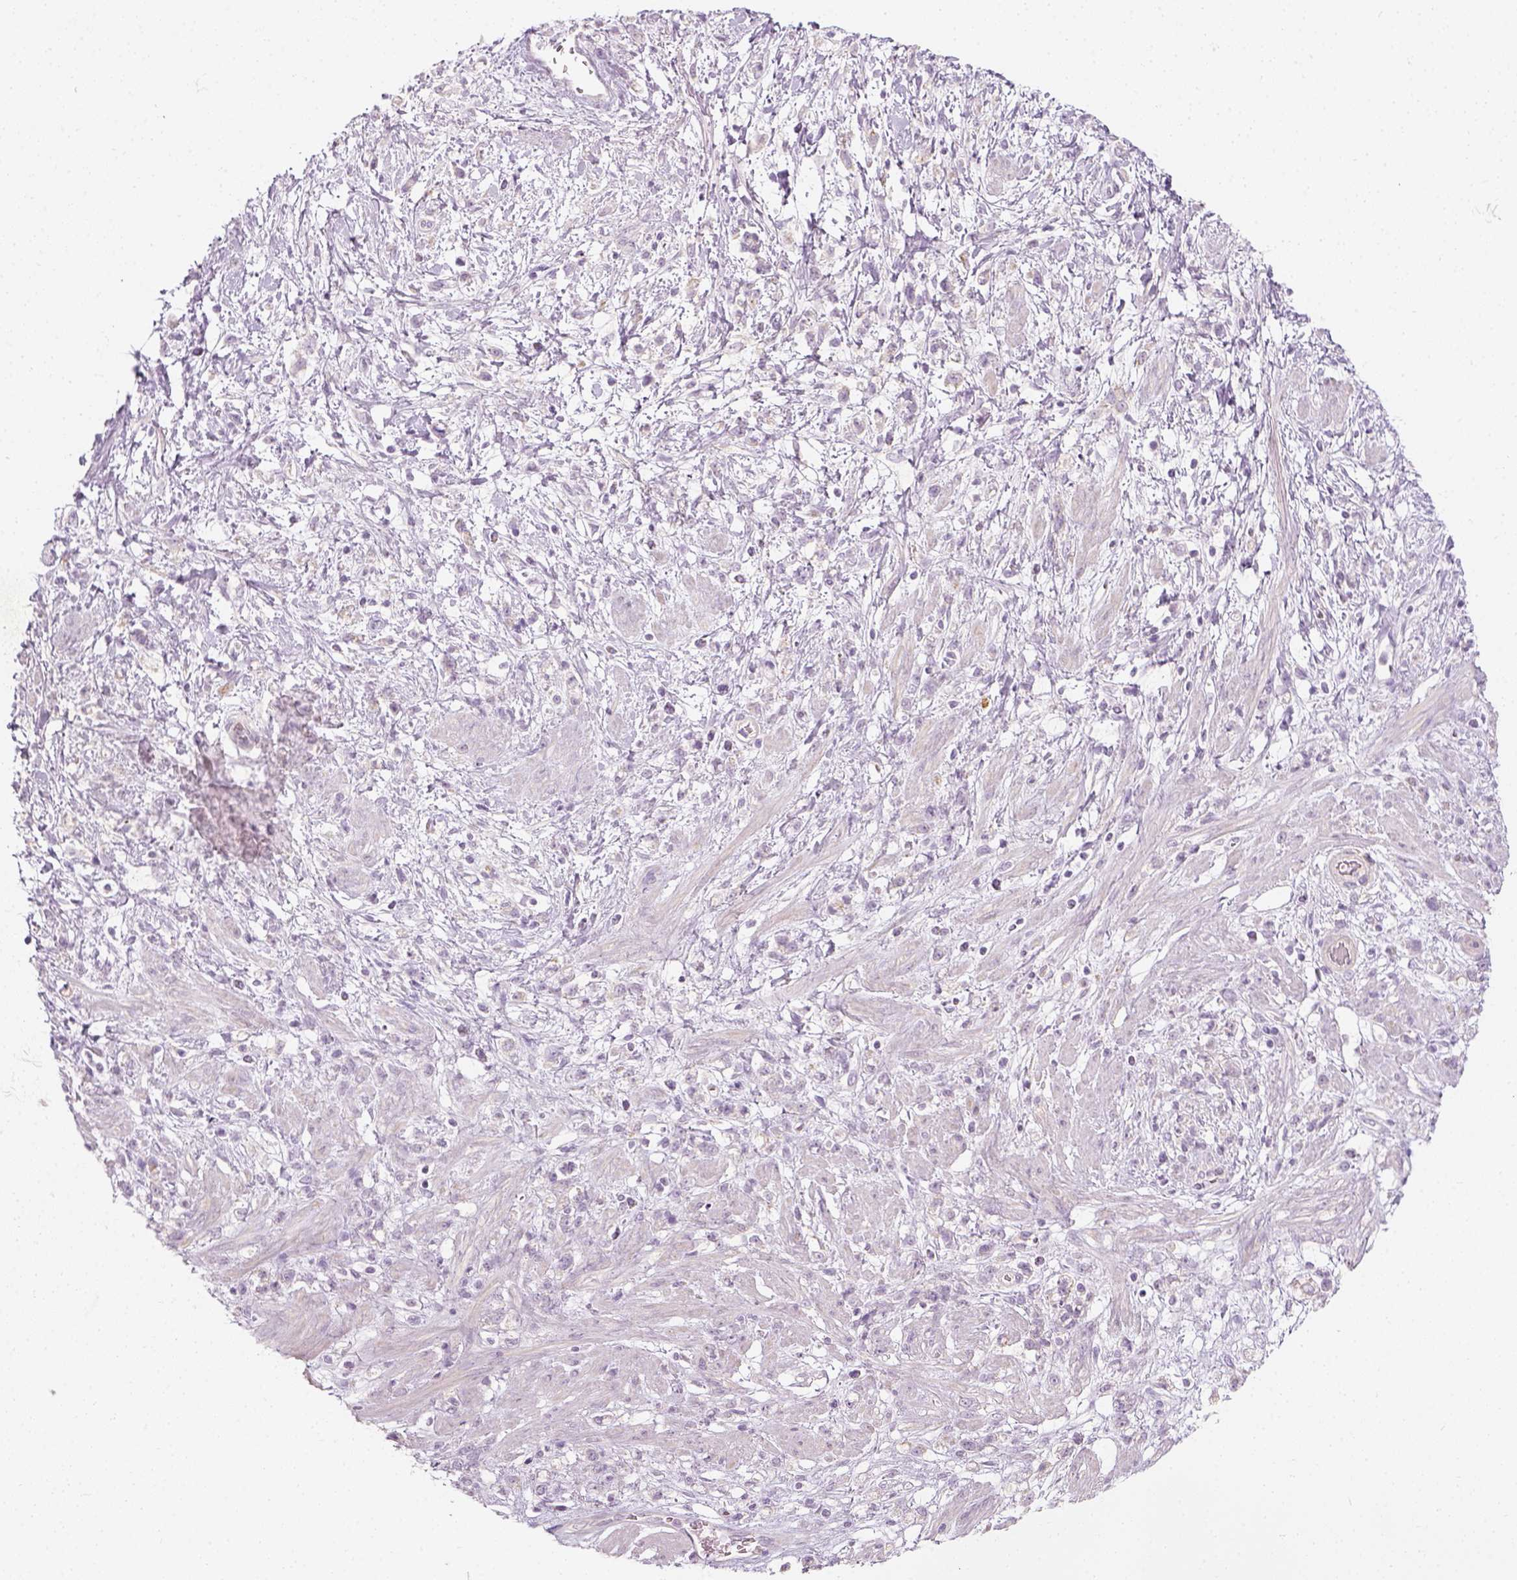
{"staining": {"intensity": "negative", "quantity": "none", "location": "none"}, "tissue": "stomach cancer", "cell_type": "Tumor cells", "image_type": "cancer", "snomed": [{"axis": "morphology", "description": "Adenocarcinoma, NOS"}, {"axis": "topography", "description": "Stomach"}], "caption": "An IHC photomicrograph of stomach cancer is shown. There is no staining in tumor cells of stomach cancer.", "gene": "PRAME", "patient": {"sex": "female", "age": 60}}